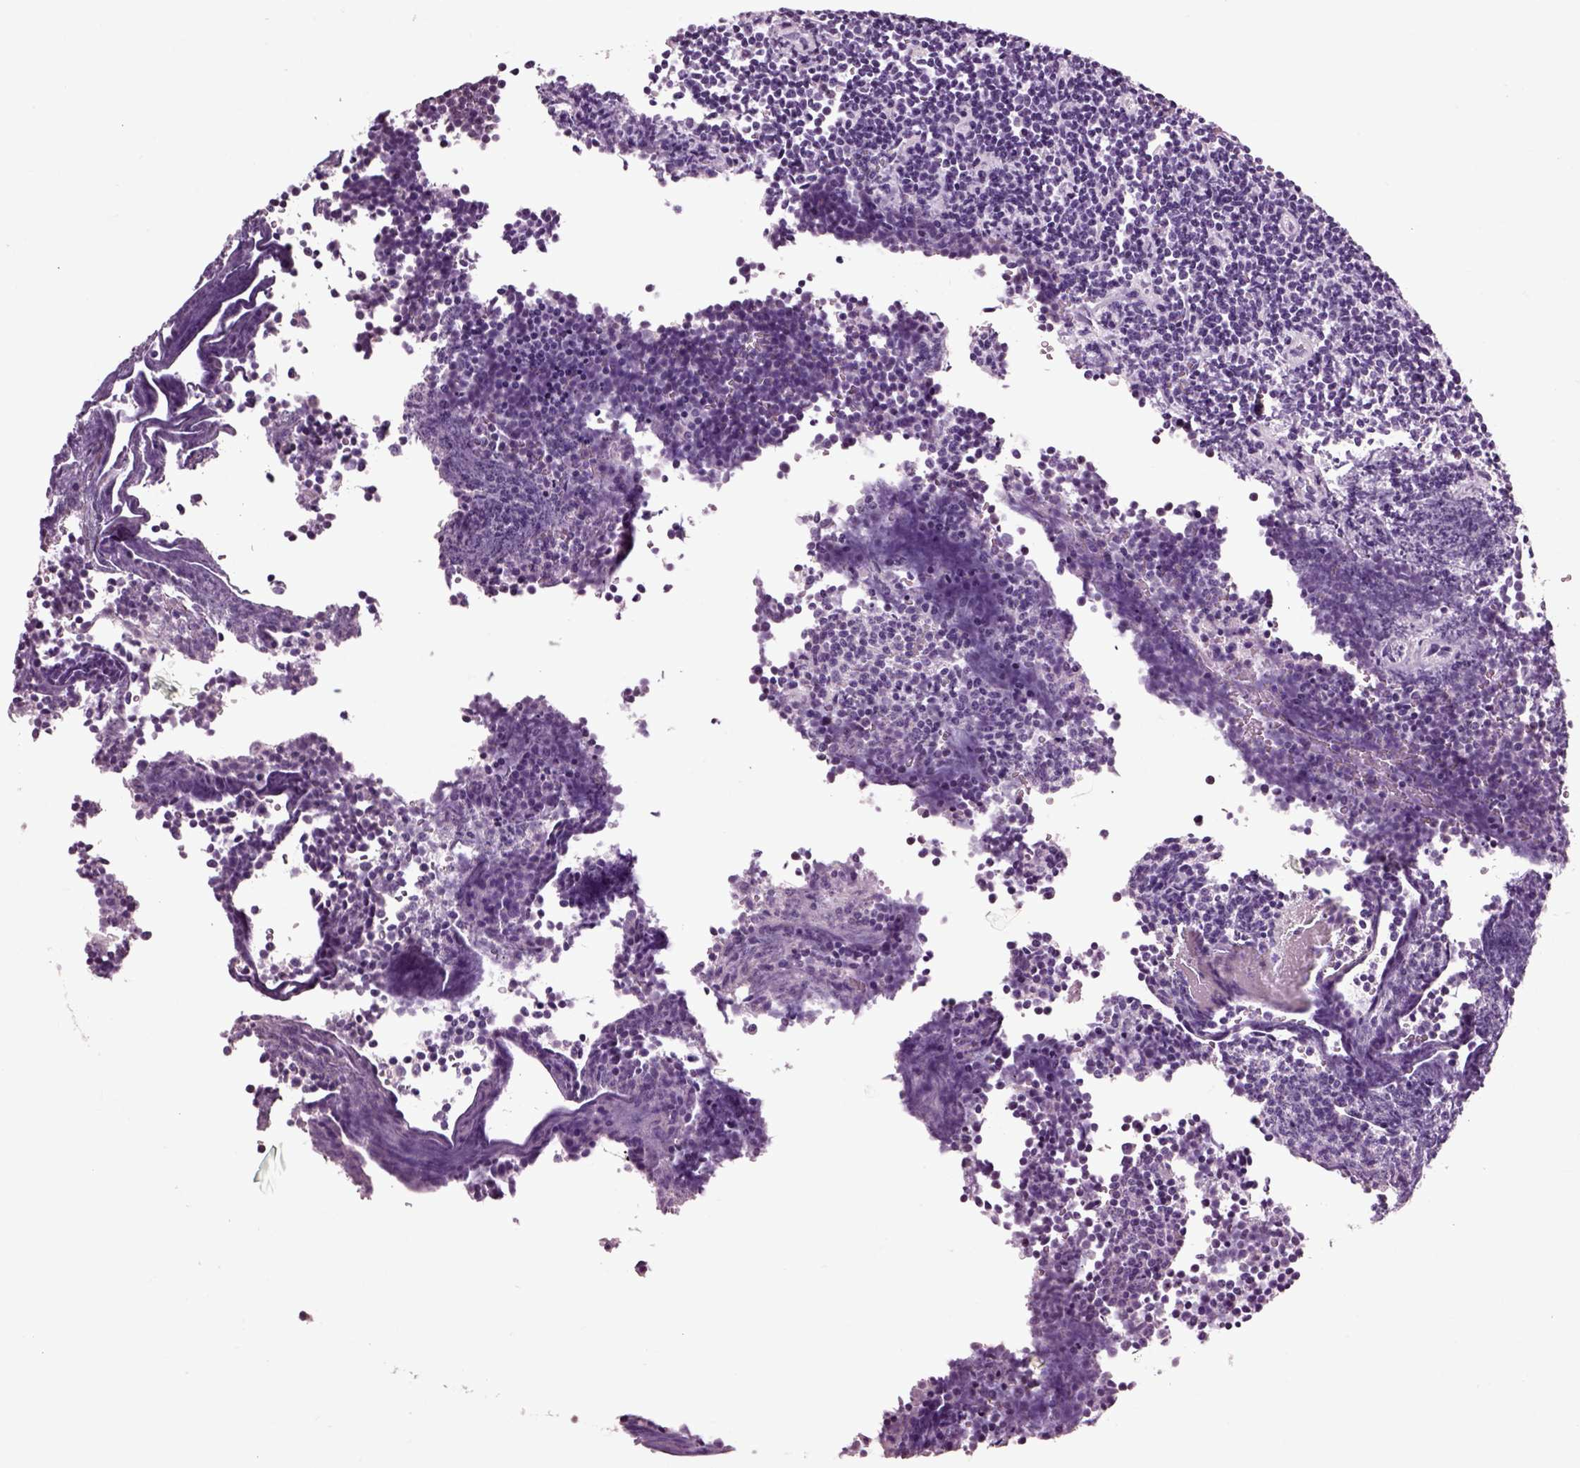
{"staining": {"intensity": "negative", "quantity": "none", "location": "none"}, "tissue": "lymphoma", "cell_type": "Tumor cells", "image_type": "cancer", "snomed": [{"axis": "morphology", "description": "Malignant lymphoma, non-Hodgkin's type, Low grade"}, {"axis": "topography", "description": "Brain"}], "caption": "Low-grade malignant lymphoma, non-Hodgkin's type was stained to show a protein in brown. There is no significant staining in tumor cells.", "gene": "CHGB", "patient": {"sex": "female", "age": 66}}